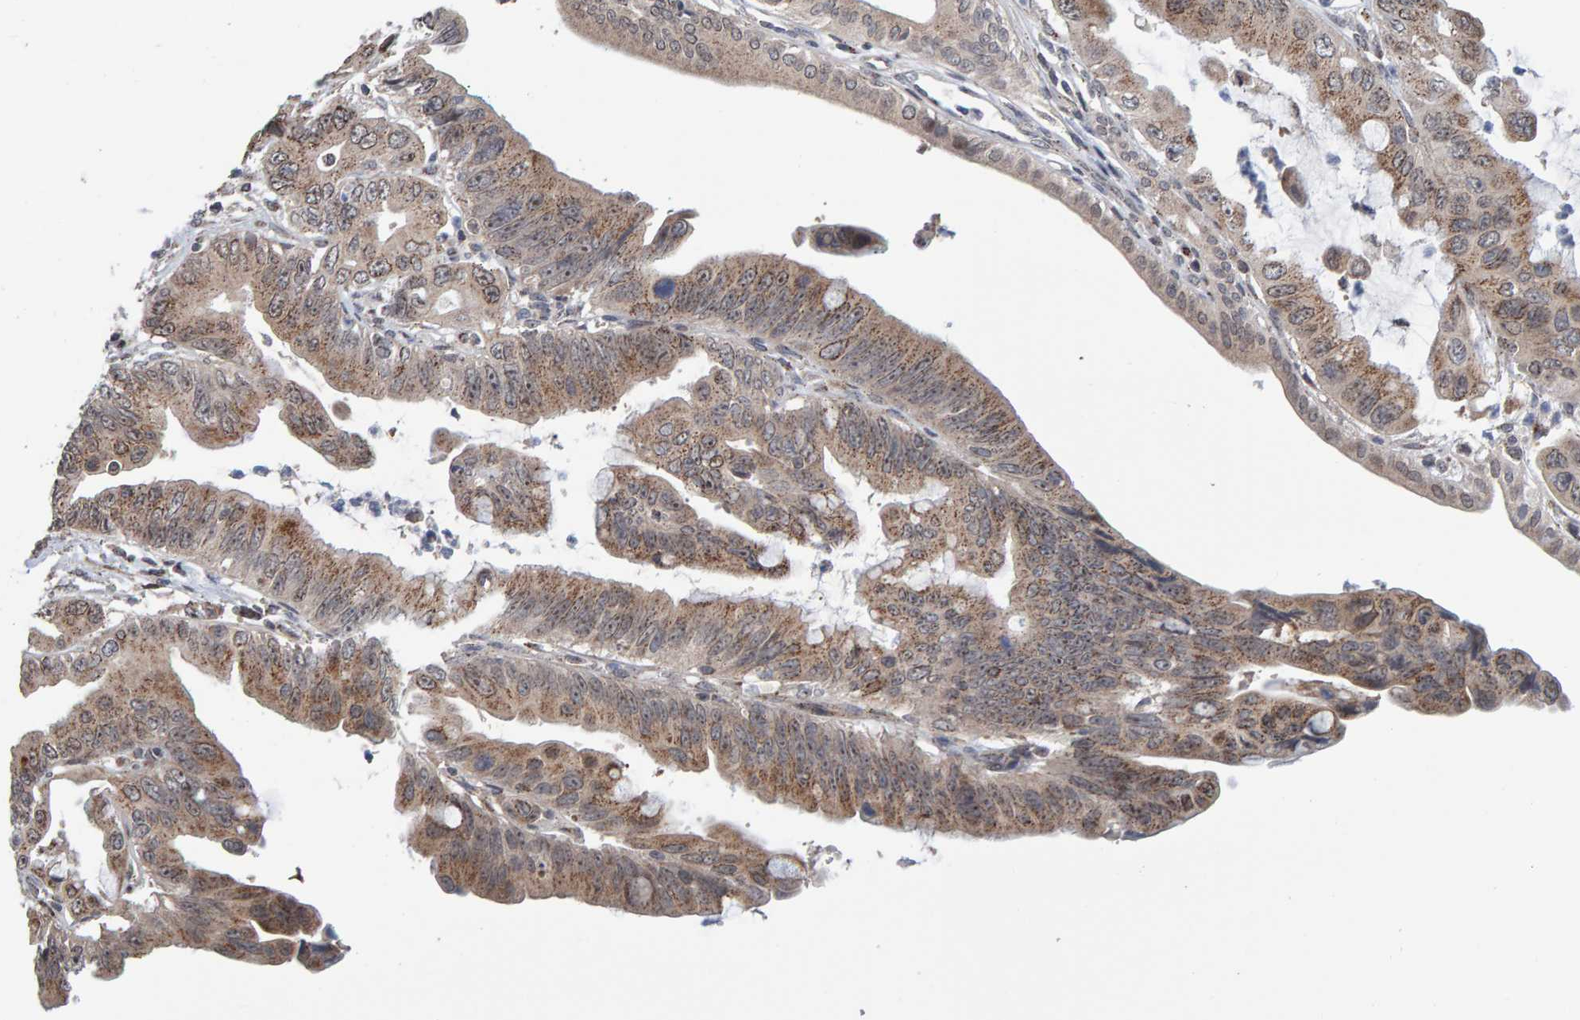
{"staining": {"intensity": "weak", "quantity": ">75%", "location": "cytoplasmic/membranous"}, "tissue": "pancreatic cancer", "cell_type": "Tumor cells", "image_type": "cancer", "snomed": [{"axis": "morphology", "description": "Adenocarcinoma, NOS"}, {"axis": "topography", "description": "Pancreas"}], "caption": "An immunohistochemistry (IHC) histopathology image of tumor tissue is shown. Protein staining in brown shows weak cytoplasmic/membranous positivity in adenocarcinoma (pancreatic) within tumor cells.", "gene": "CCDC25", "patient": {"sex": "female", "age": 72}}